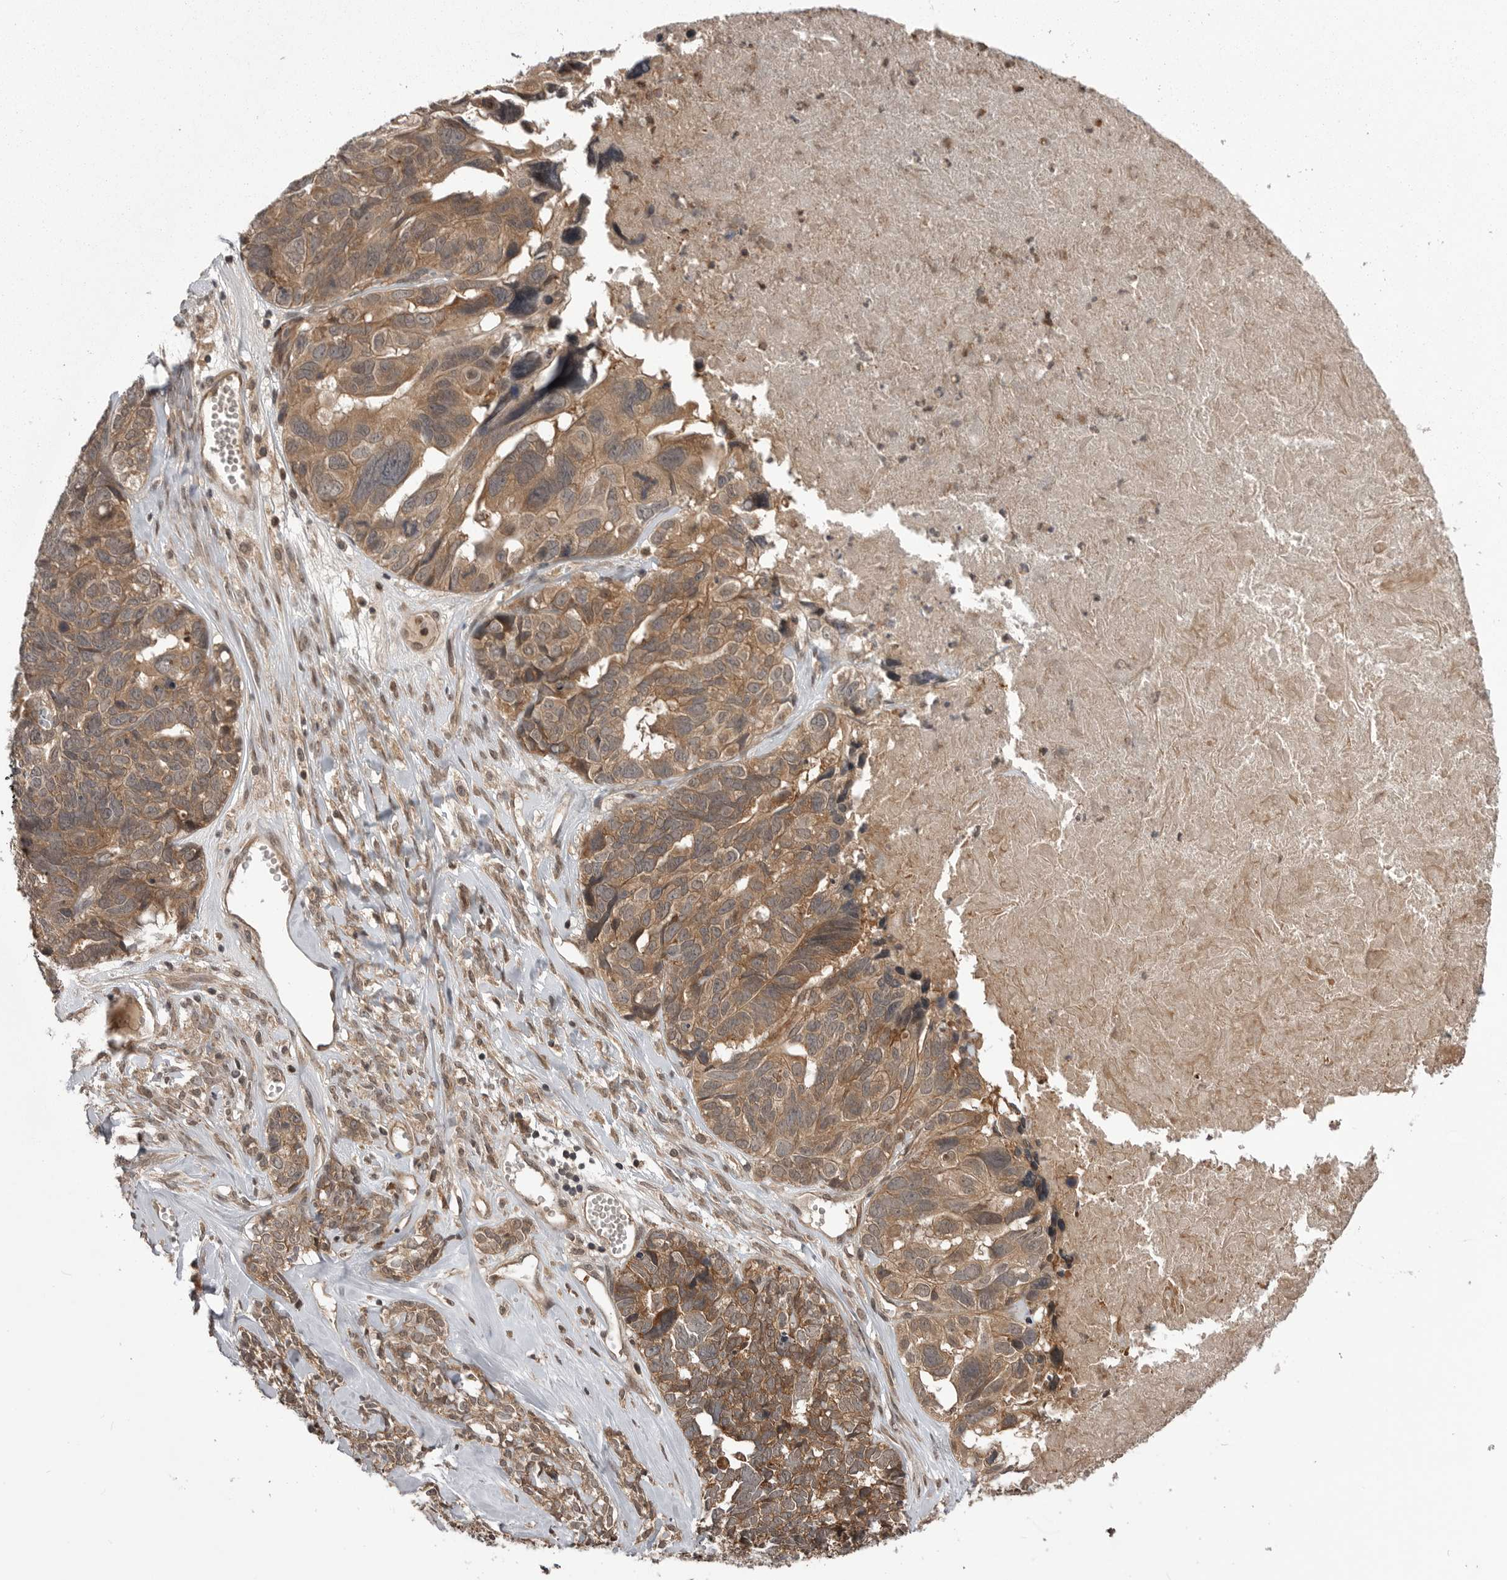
{"staining": {"intensity": "moderate", "quantity": ">75%", "location": "cytoplasmic/membranous"}, "tissue": "ovarian cancer", "cell_type": "Tumor cells", "image_type": "cancer", "snomed": [{"axis": "morphology", "description": "Cystadenocarcinoma, serous, NOS"}, {"axis": "topography", "description": "Ovary"}], "caption": "An IHC image of neoplastic tissue is shown. Protein staining in brown shows moderate cytoplasmic/membranous positivity in serous cystadenocarcinoma (ovarian) within tumor cells.", "gene": "AOAH", "patient": {"sex": "female", "age": 79}}